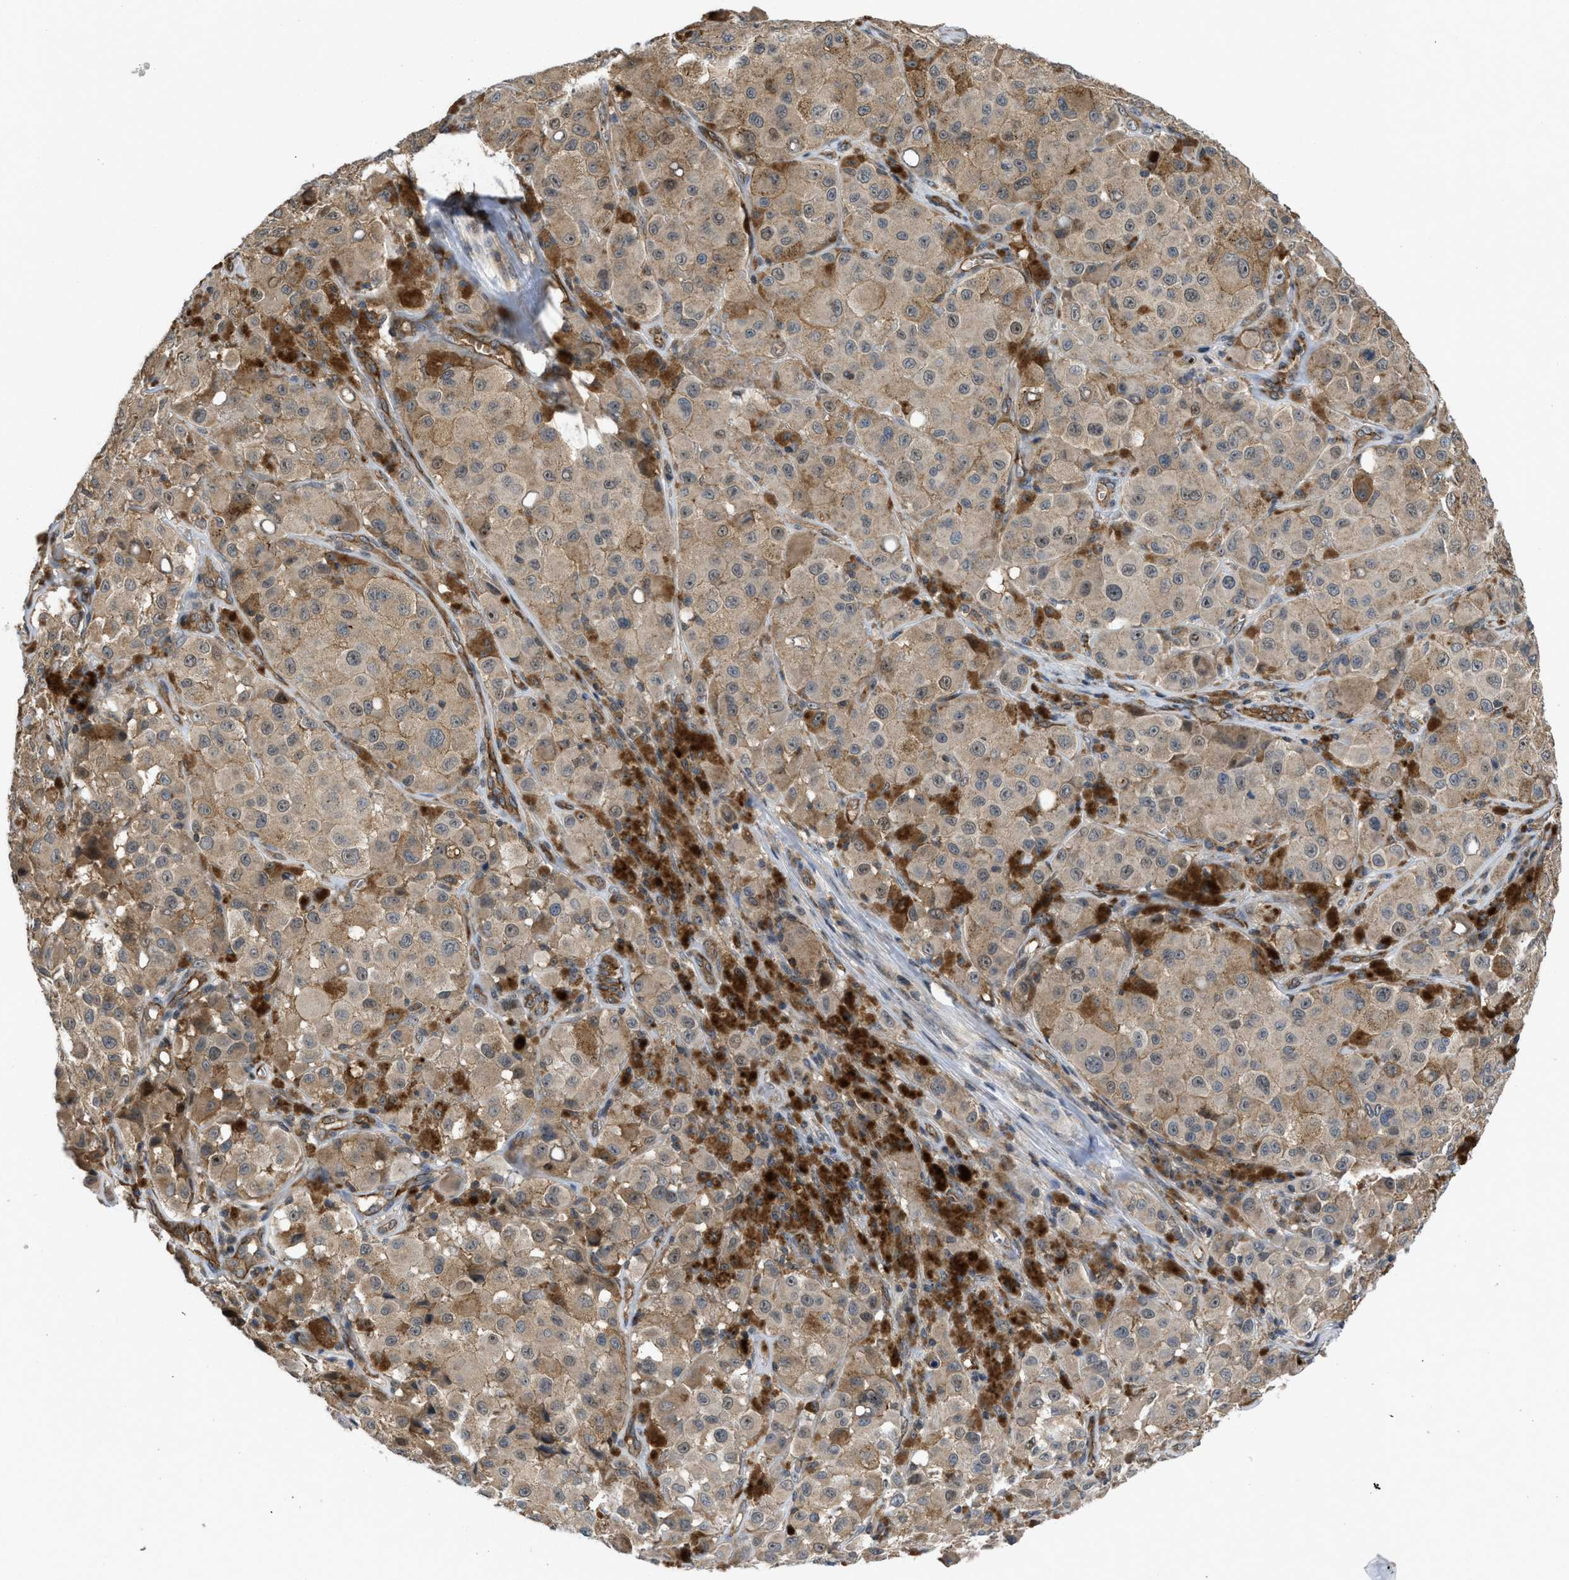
{"staining": {"intensity": "moderate", "quantity": ">75%", "location": "cytoplasmic/membranous"}, "tissue": "melanoma", "cell_type": "Tumor cells", "image_type": "cancer", "snomed": [{"axis": "morphology", "description": "Malignant melanoma, NOS"}, {"axis": "topography", "description": "Skin"}], "caption": "Immunohistochemistry (IHC) of human malignant melanoma demonstrates medium levels of moderate cytoplasmic/membranous expression in approximately >75% of tumor cells.", "gene": "GPATCH2L", "patient": {"sex": "male", "age": 84}}